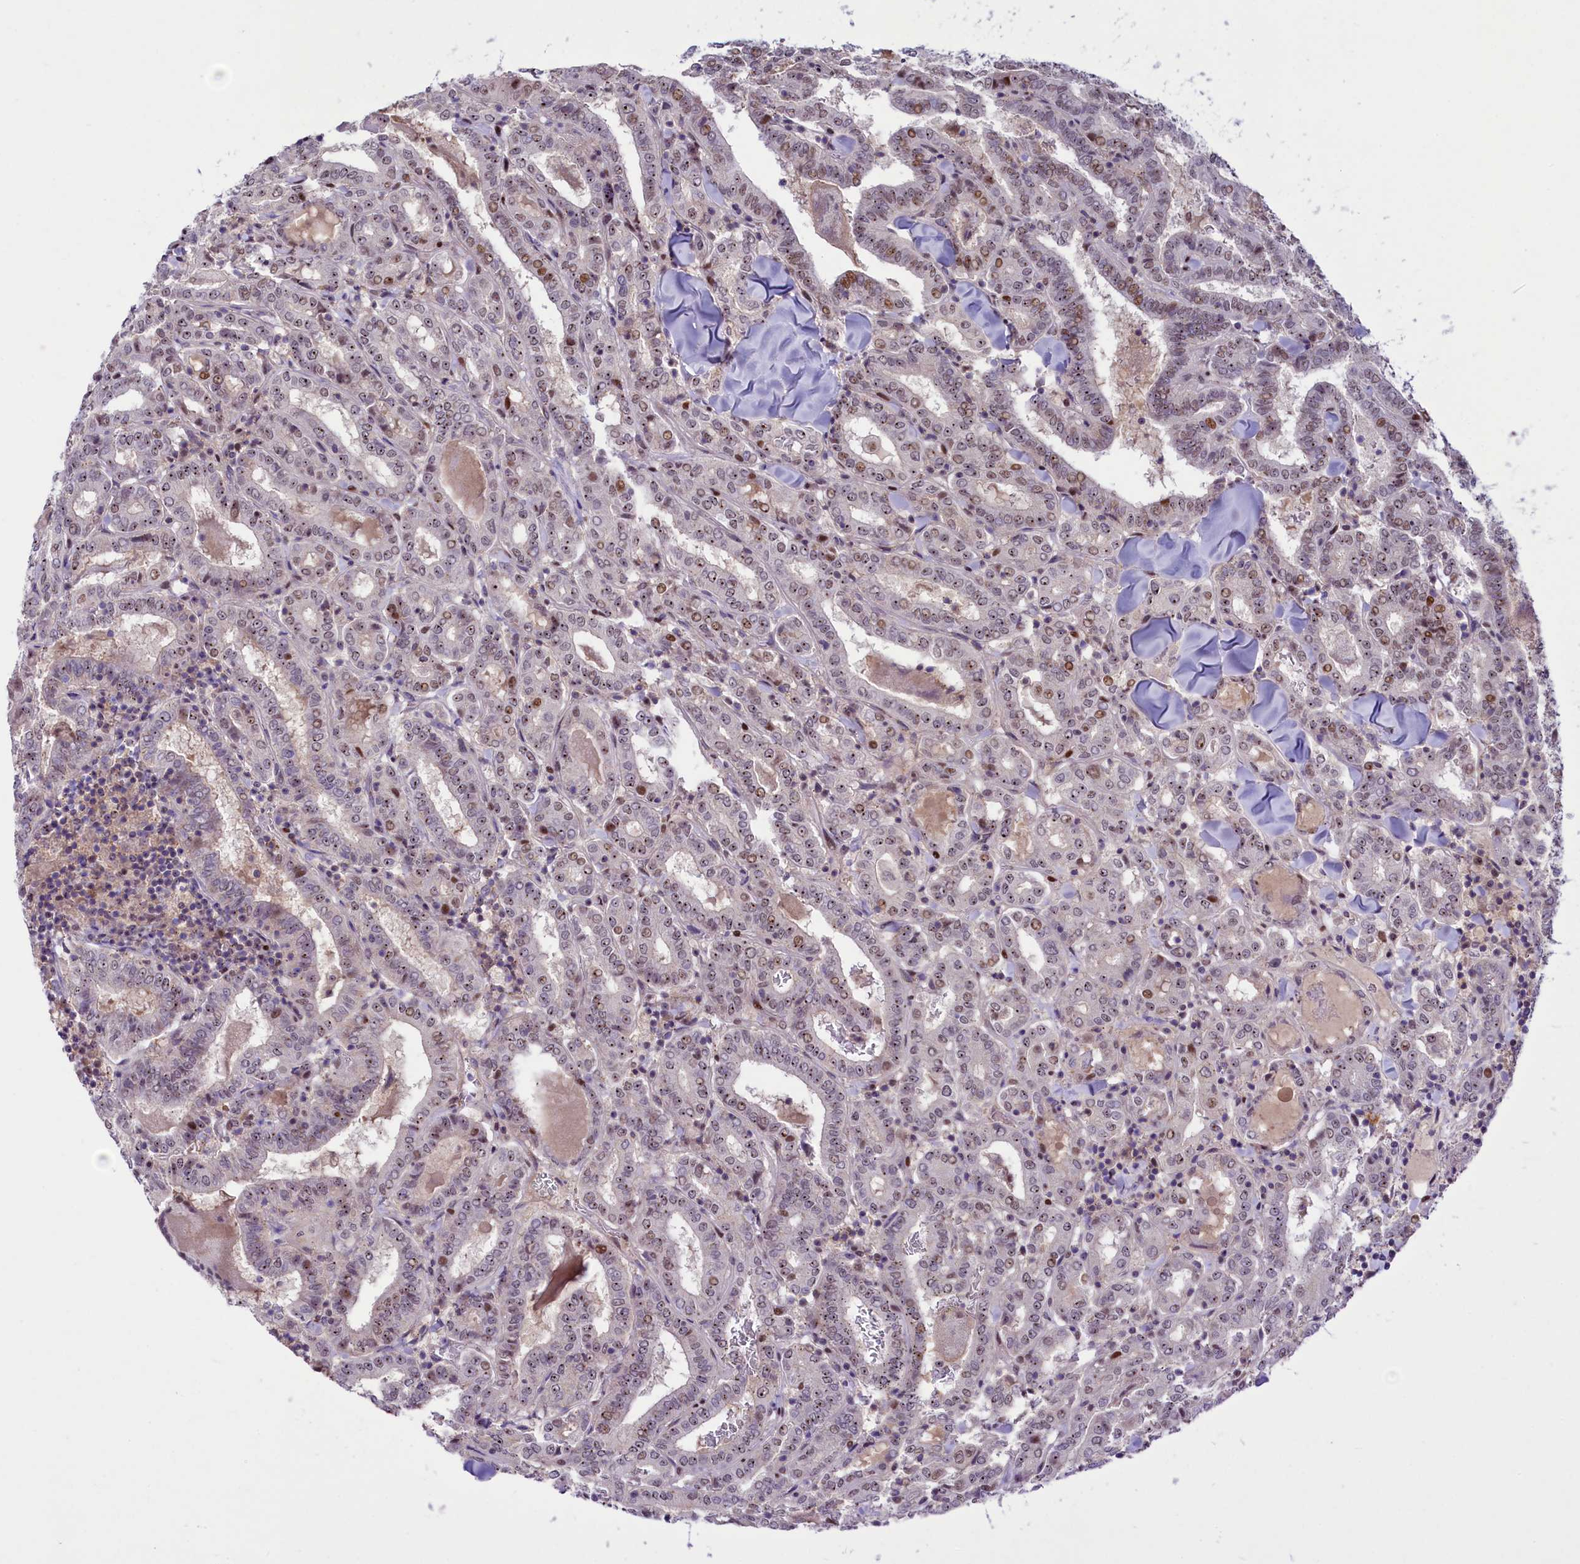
{"staining": {"intensity": "weak", "quantity": "25%-75%", "location": "nuclear"}, "tissue": "thyroid cancer", "cell_type": "Tumor cells", "image_type": "cancer", "snomed": [{"axis": "morphology", "description": "Papillary adenocarcinoma, NOS"}, {"axis": "topography", "description": "Thyroid gland"}], "caption": "Thyroid cancer (papillary adenocarcinoma) tissue reveals weak nuclear expression in about 25%-75% of tumor cells (brown staining indicates protein expression, while blue staining denotes nuclei).", "gene": "ANKS3", "patient": {"sex": "female", "age": 72}}